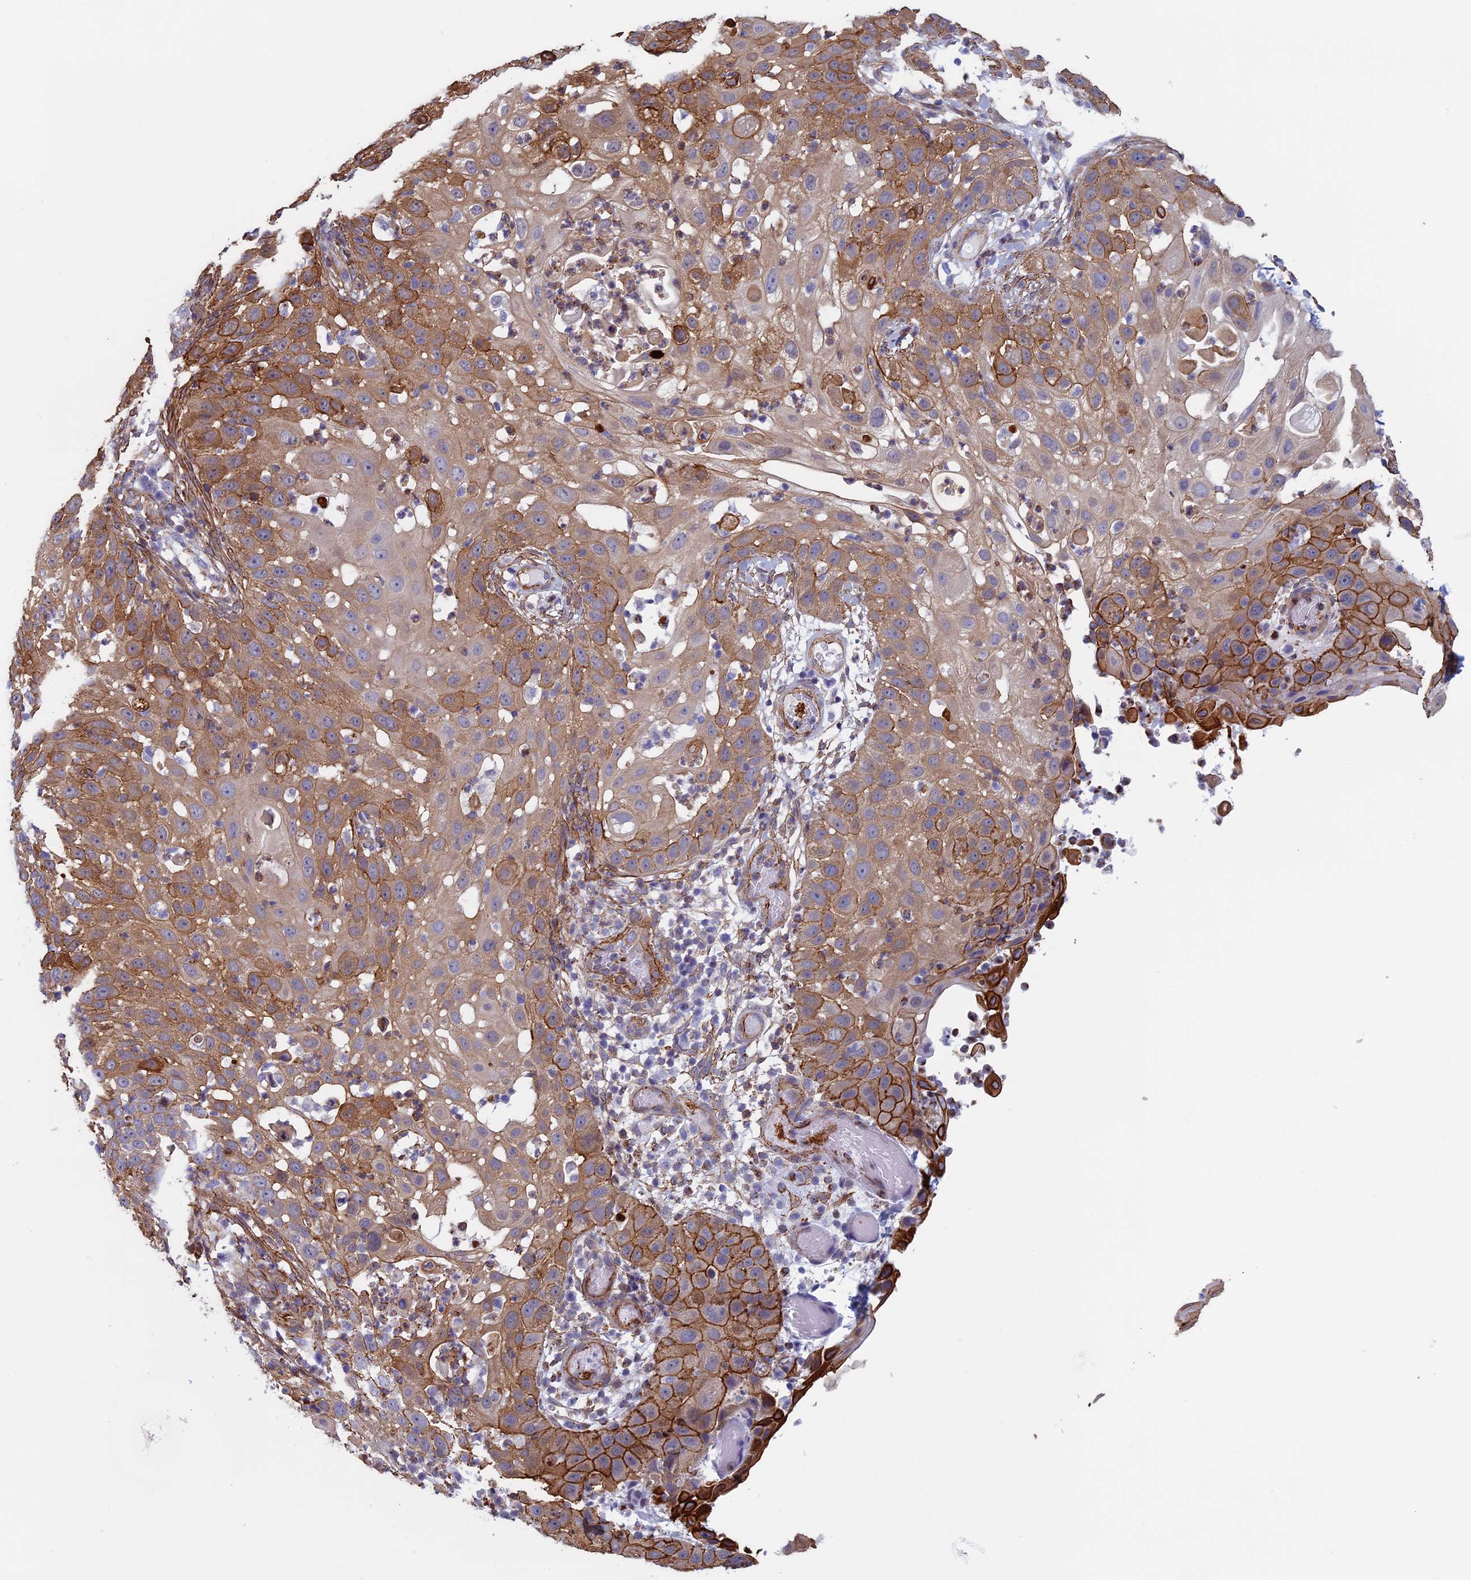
{"staining": {"intensity": "moderate", "quantity": ">75%", "location": "cytoplasmic/membranous"}, "tissue": "skin cancer", "cell_type": "Tumor cells", "image_type": "cancer", "snomed": [{"axis": "morphology", "description": "Squamous cell carcinoma, NOS"}, {"axis": "topography", "description": "Skin"}], "caption": "This is a photomicrograph of IHC staining of skin cancer, which shows moderate positivity in the cytoplasmic/membranous of tumor cells.", "gene": "ANGPTL2", "patient": {"sex": "female", "age": 44}}